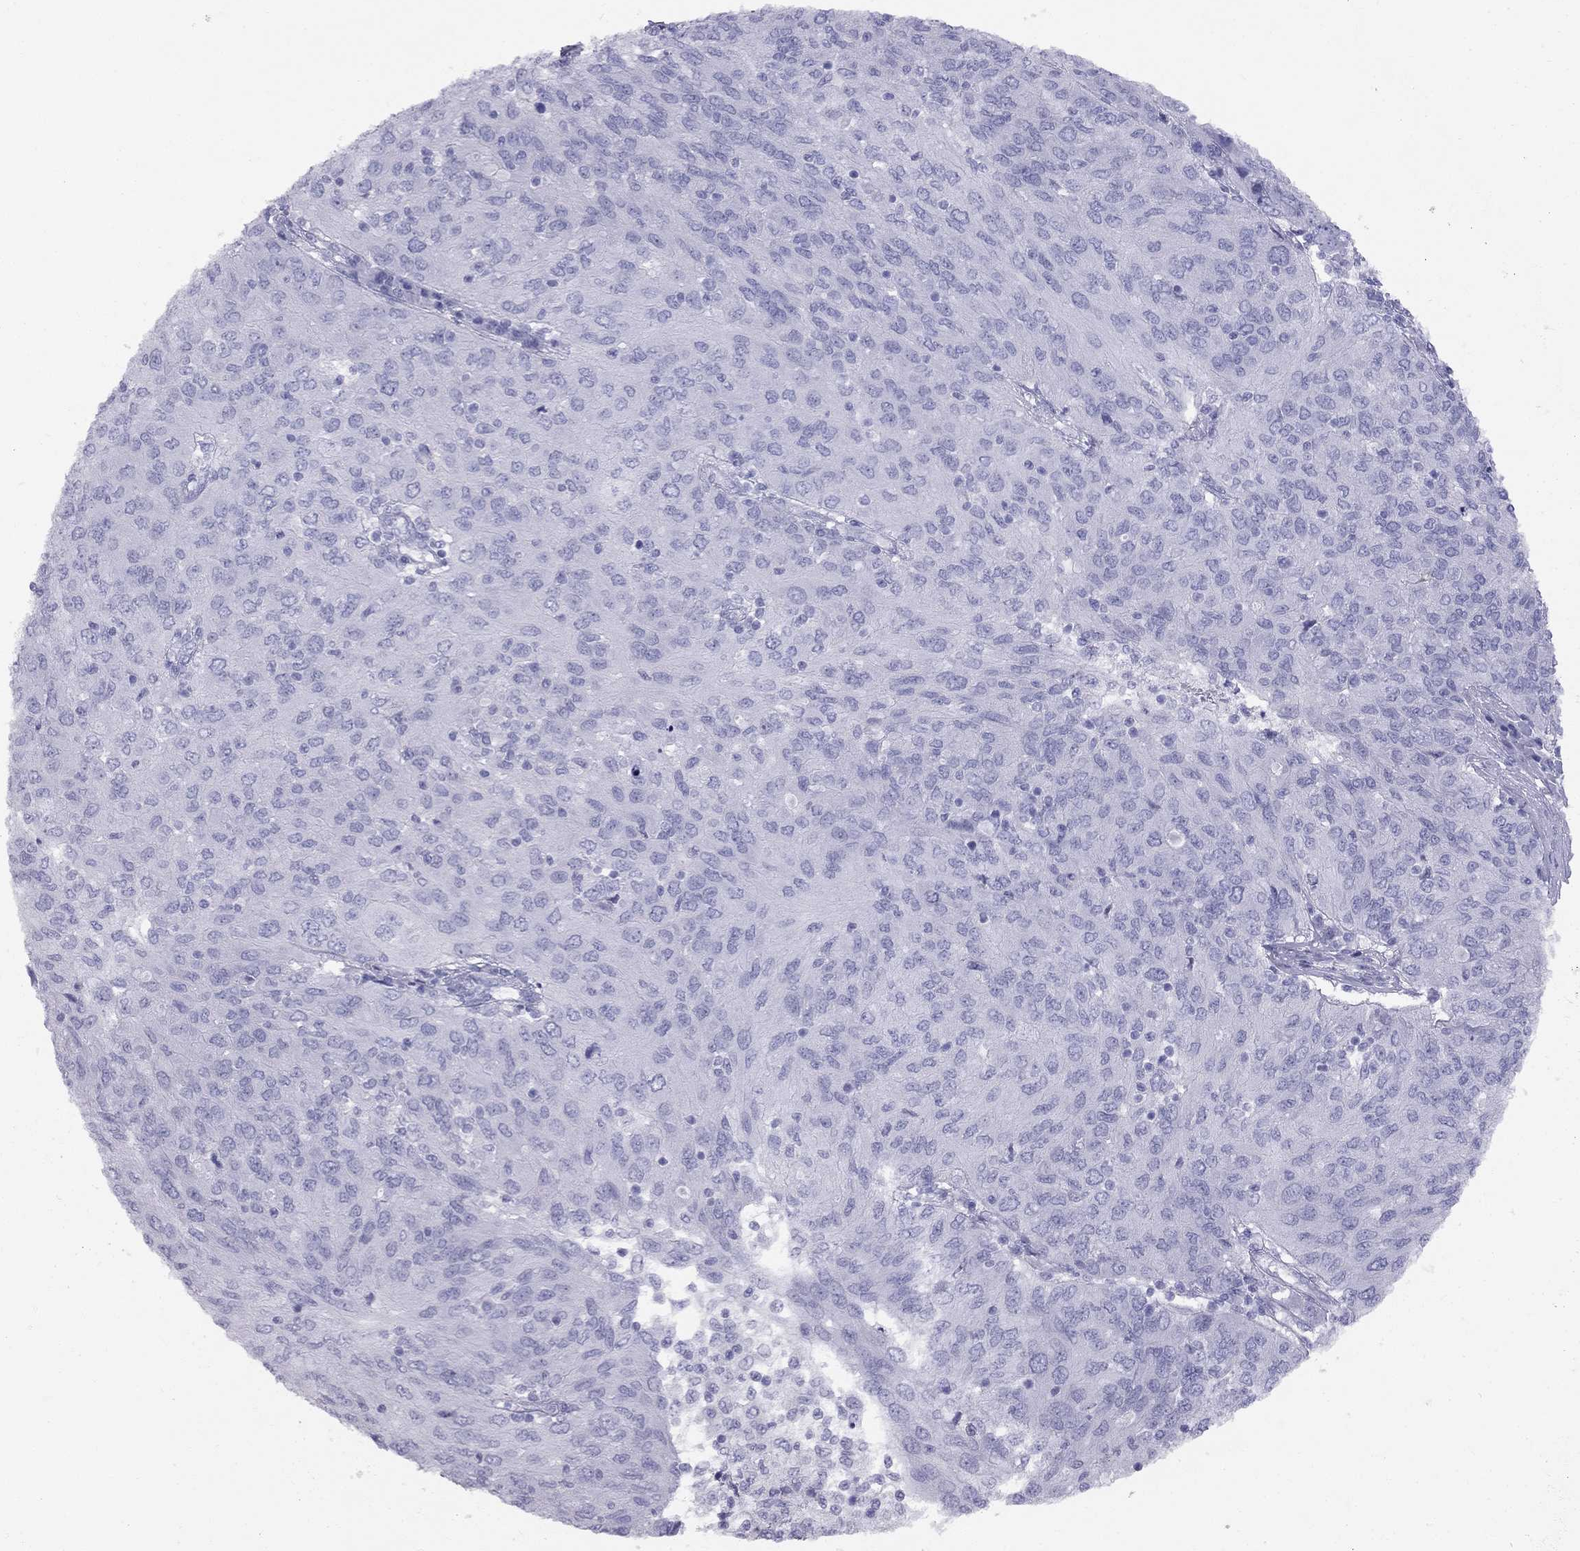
{"staining": {"intensity": "negative", "quantity": "none", "location": "none"}, "tissue": "ovarian cancer", "cell_type": "Tumor cells", "image_type": "cancer", "snomed": [{"axis": "morphology", "description": "Carcinoma, endometroid"}, {"axis": "topography", "description": "Ovary"}], "caption": "There is no significant positivity in tumor cells of ovarian cancer. (Stains: DAB IHC with hematoxylin counter stain, Microscopy: brightfield microscopy at high magnification).", "gene": "KLRG1", "patient": {"sex": "female", "age": 50}}